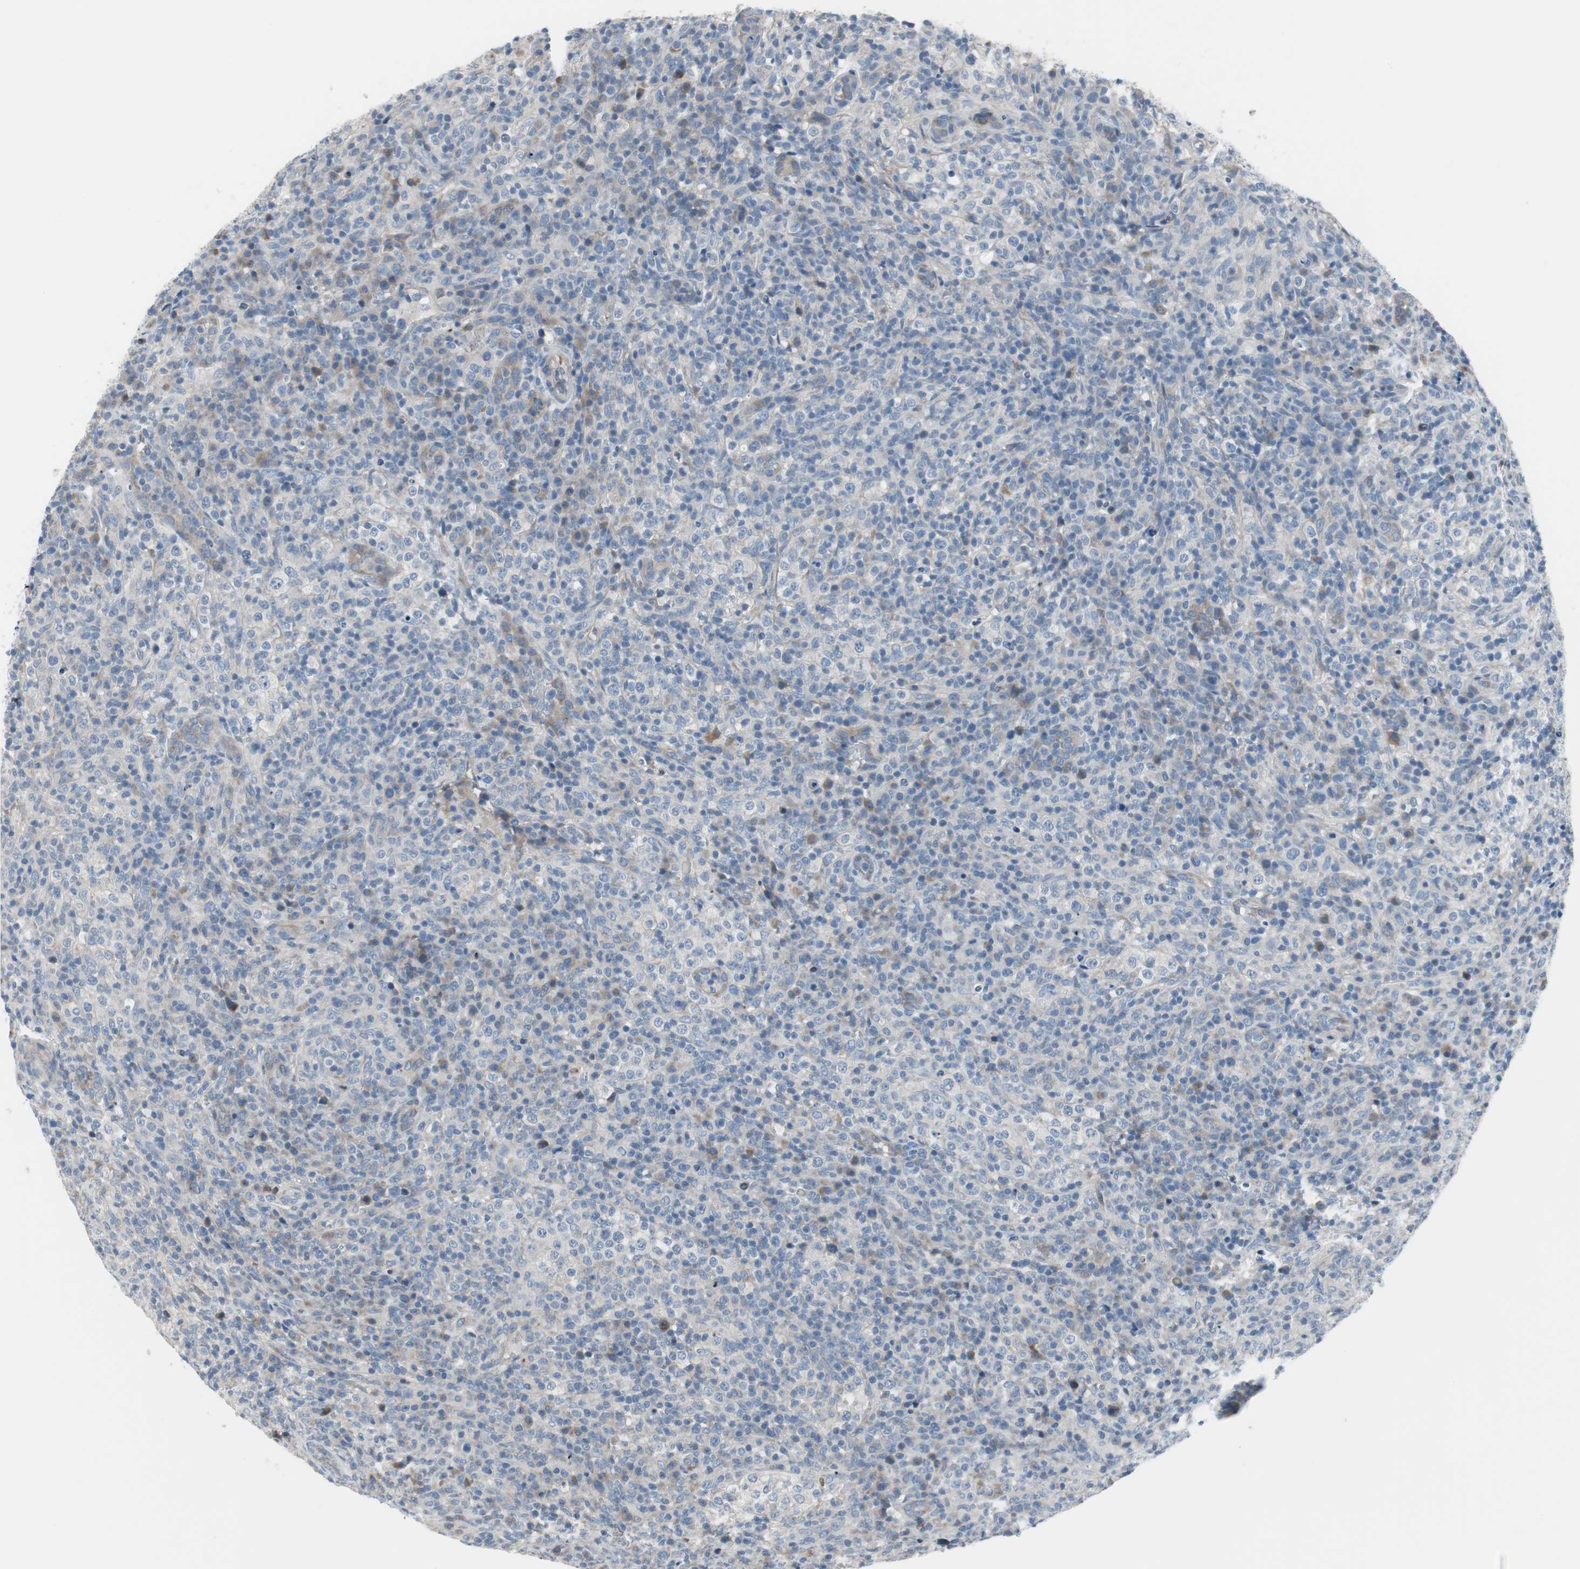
{"staining": {"intensity": "negative", "quantity": "none", "location": "none"}, "tissue": "lymphoma", "cell_type": "Tumor cells", "image_type": "cancer", "snomed": [{"axis": "morphology", "description": "Malignant lymphoma, non-Hodgkin's type, High grade"}, {"axis": "topography", "description": "Lymph node"}], "caption": "Photomicrograph shows no significant protein staining in tumor cells of lymphoma.", "gene": "PIGR", "patient": {"sex": "female", "age": 76}}